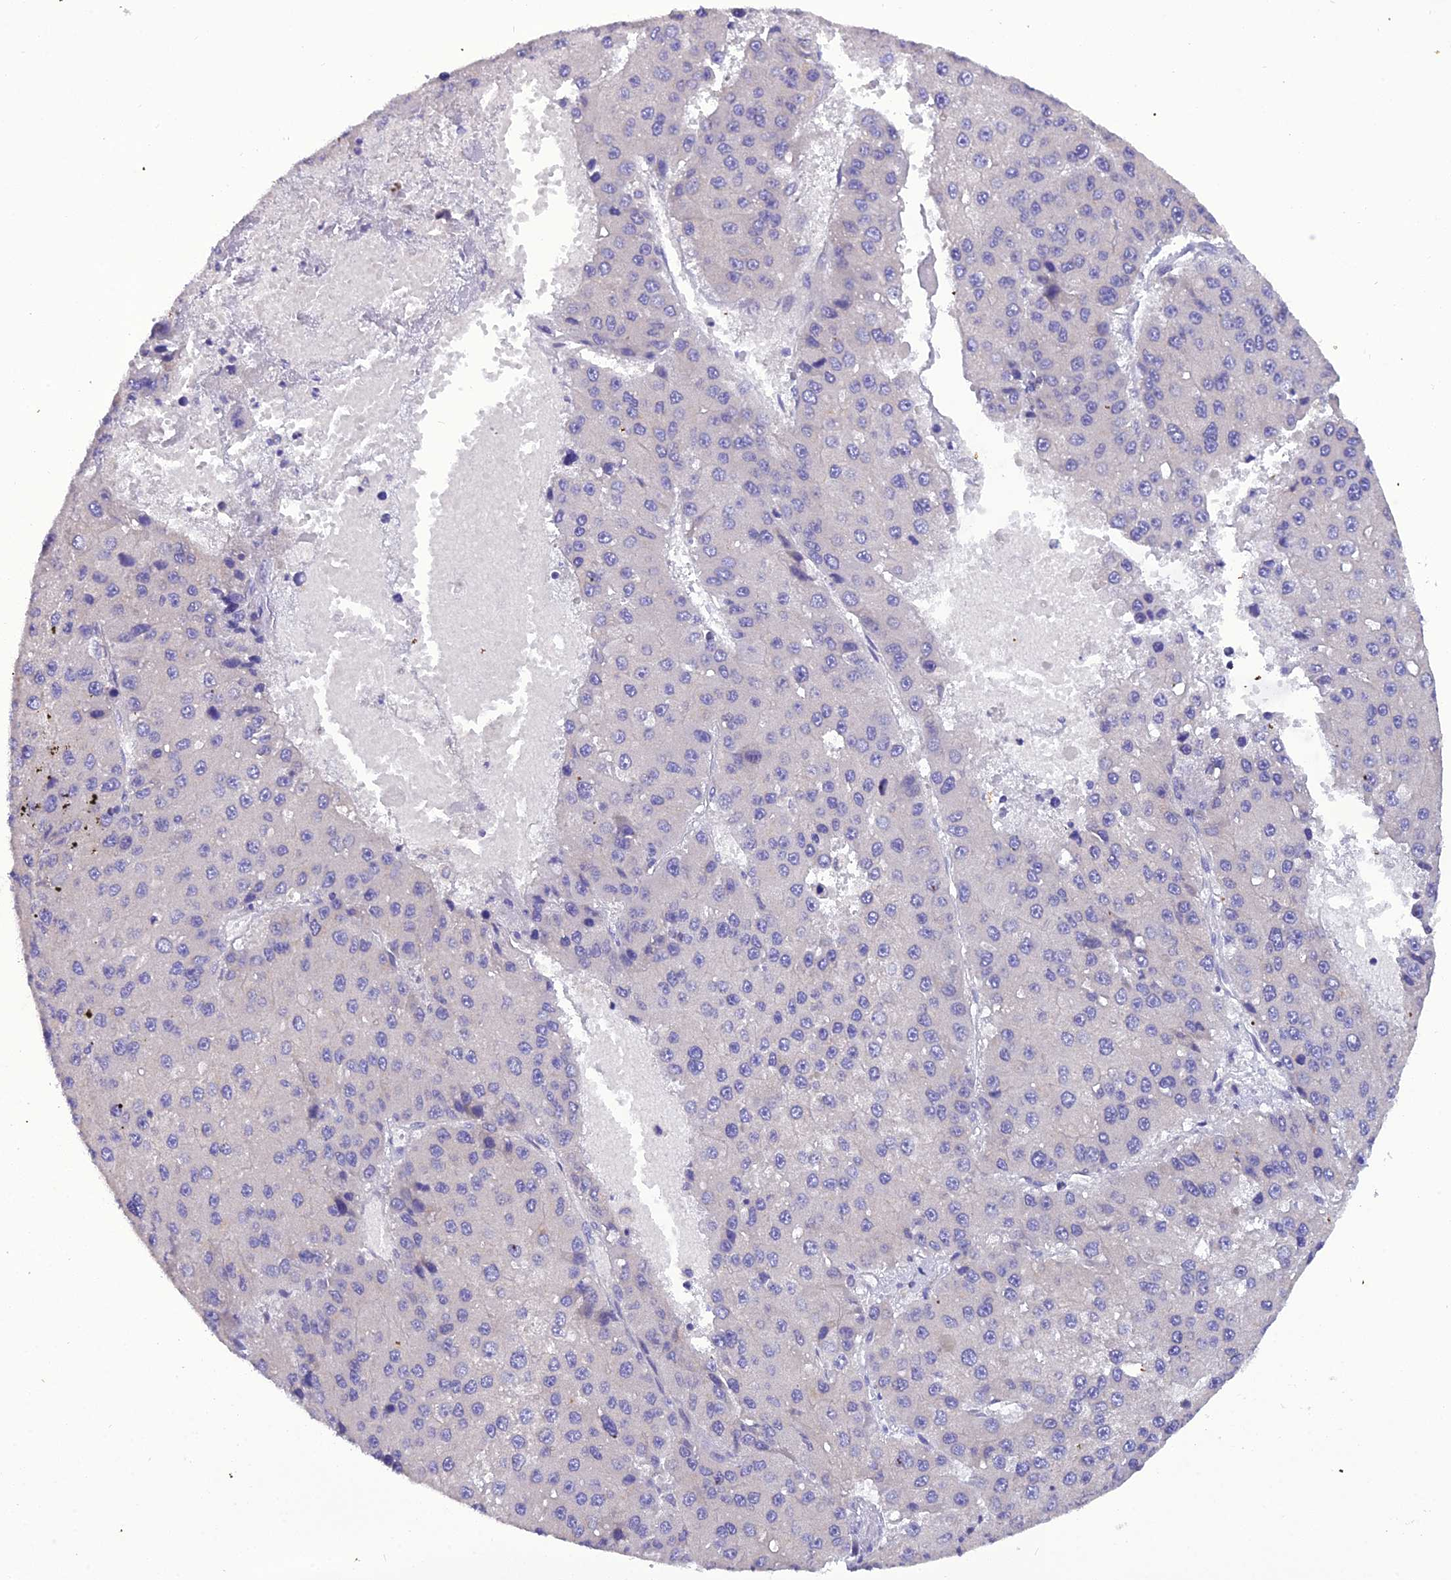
{"staining": {"intensity": "negative", "quantity": "none", "location": "none"}, "tissue": "liver cancer", "cell_type": "Tumor cells", "image_type": "cancer", "snomed": [{"axis": "morphology", "description": "Carcinoma, Hepatocellular, NOS"}, {"axis": "topography", "description": "Liver"}], "caption": "High magnification brightfield microscopy of hepatocellular carcinoma (liver) stained with DAB (brown) and counterstained with hematoxylin (blue): tumor cells show no significant expression.", "gene": "GOLPH3", "patient": {"sex": "female", "age": 73}}